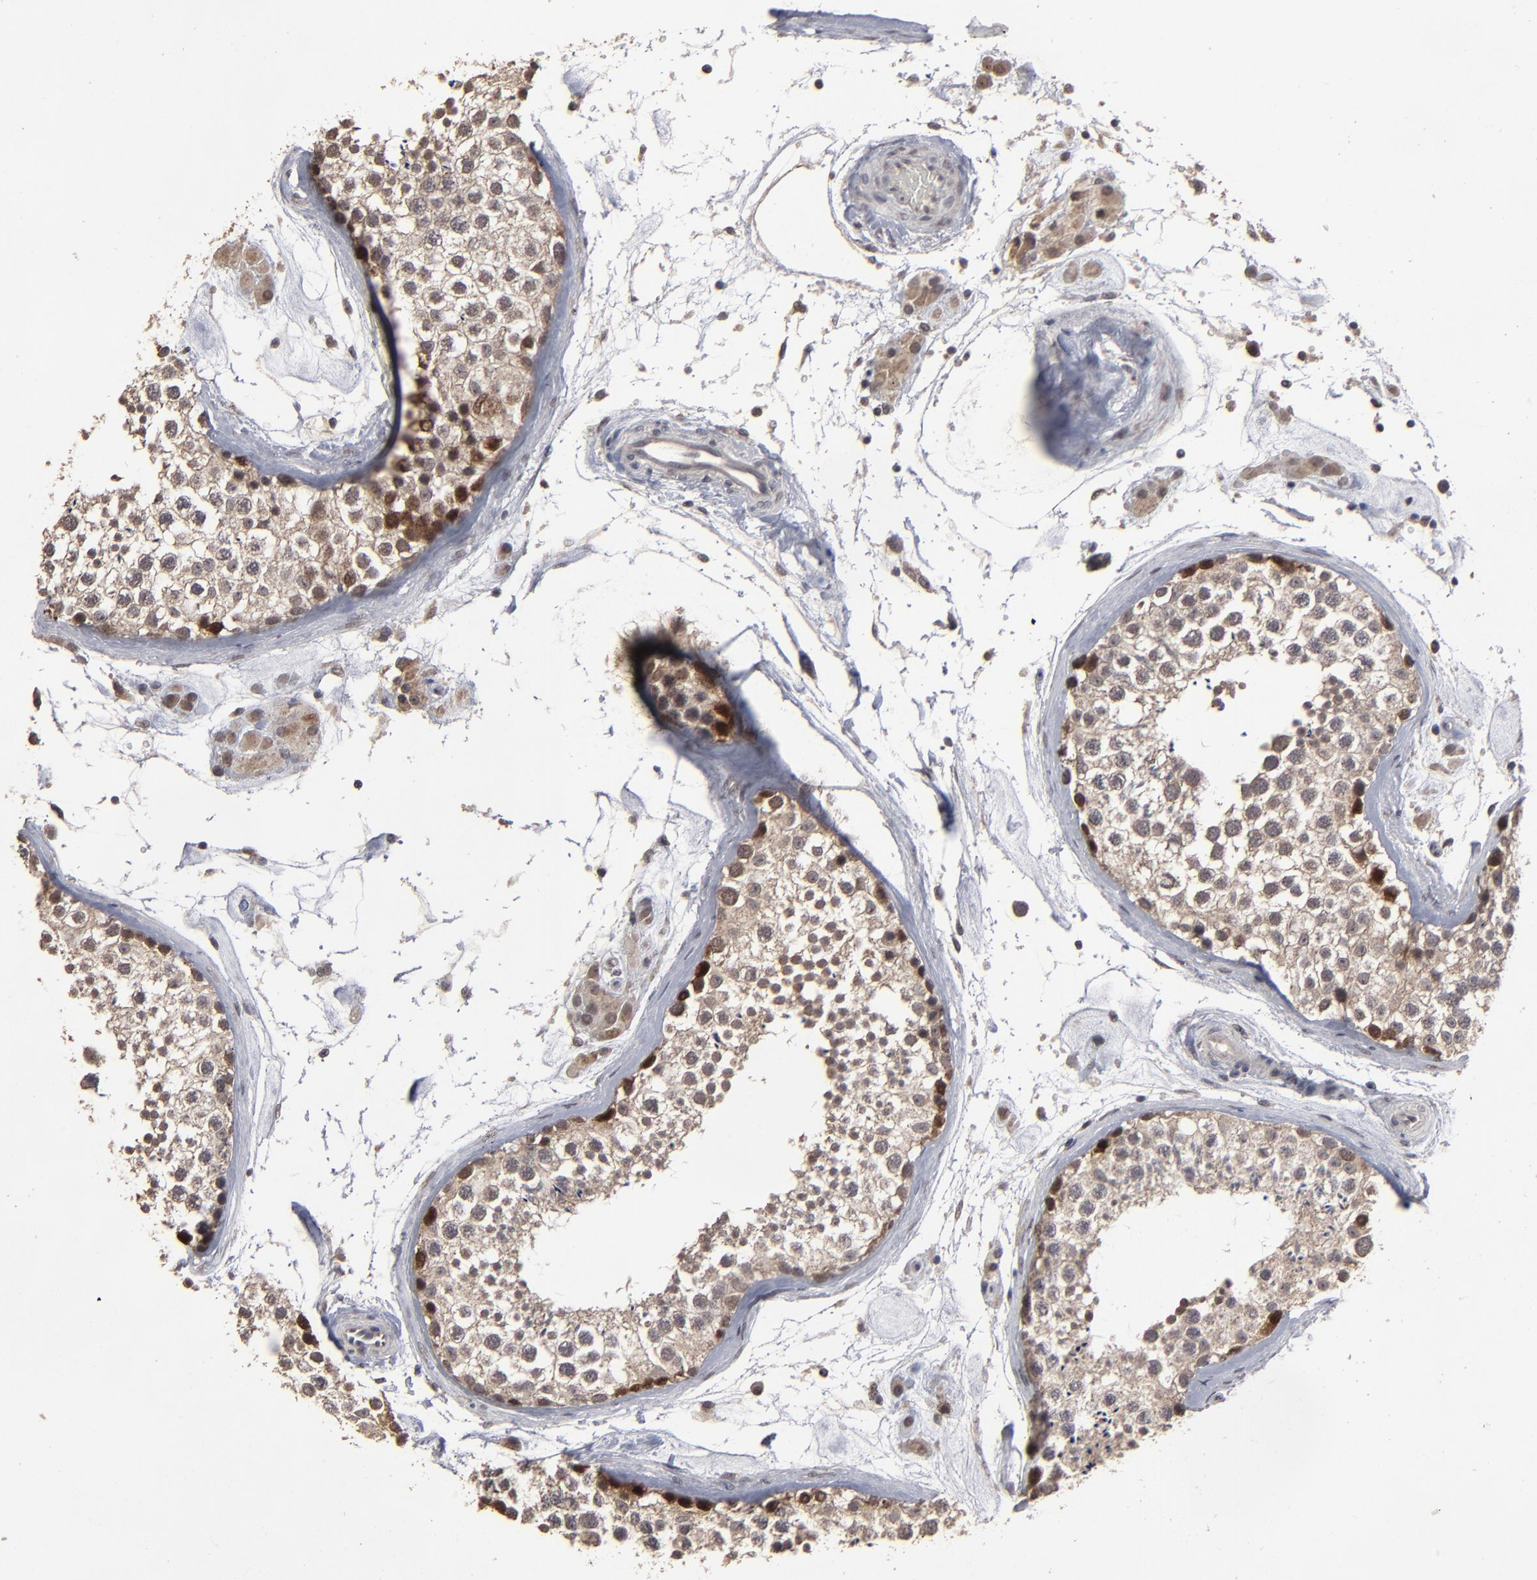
{"staining": {"intensity": "moderate", "quantity": ">75%", "location": "cytoplasmic/membranous,nuclear"}, "tissue": "testis", "cell_type": "Cells in seminiferous ducts", "image_type": "normal", "snomed": [{"axis": "morphology", "description": "Normal tissue, NOS"}, {"axis": "topography", "description": "Testis"}], "caption": "A medium amount of moderate cytoplasmic/membranous,nuclear expression is seen in about >75% of cells in seminiferous ducts in benign testis.", "gene": "SLC22A17", "patient": {"sex": "male", "age": 46}}